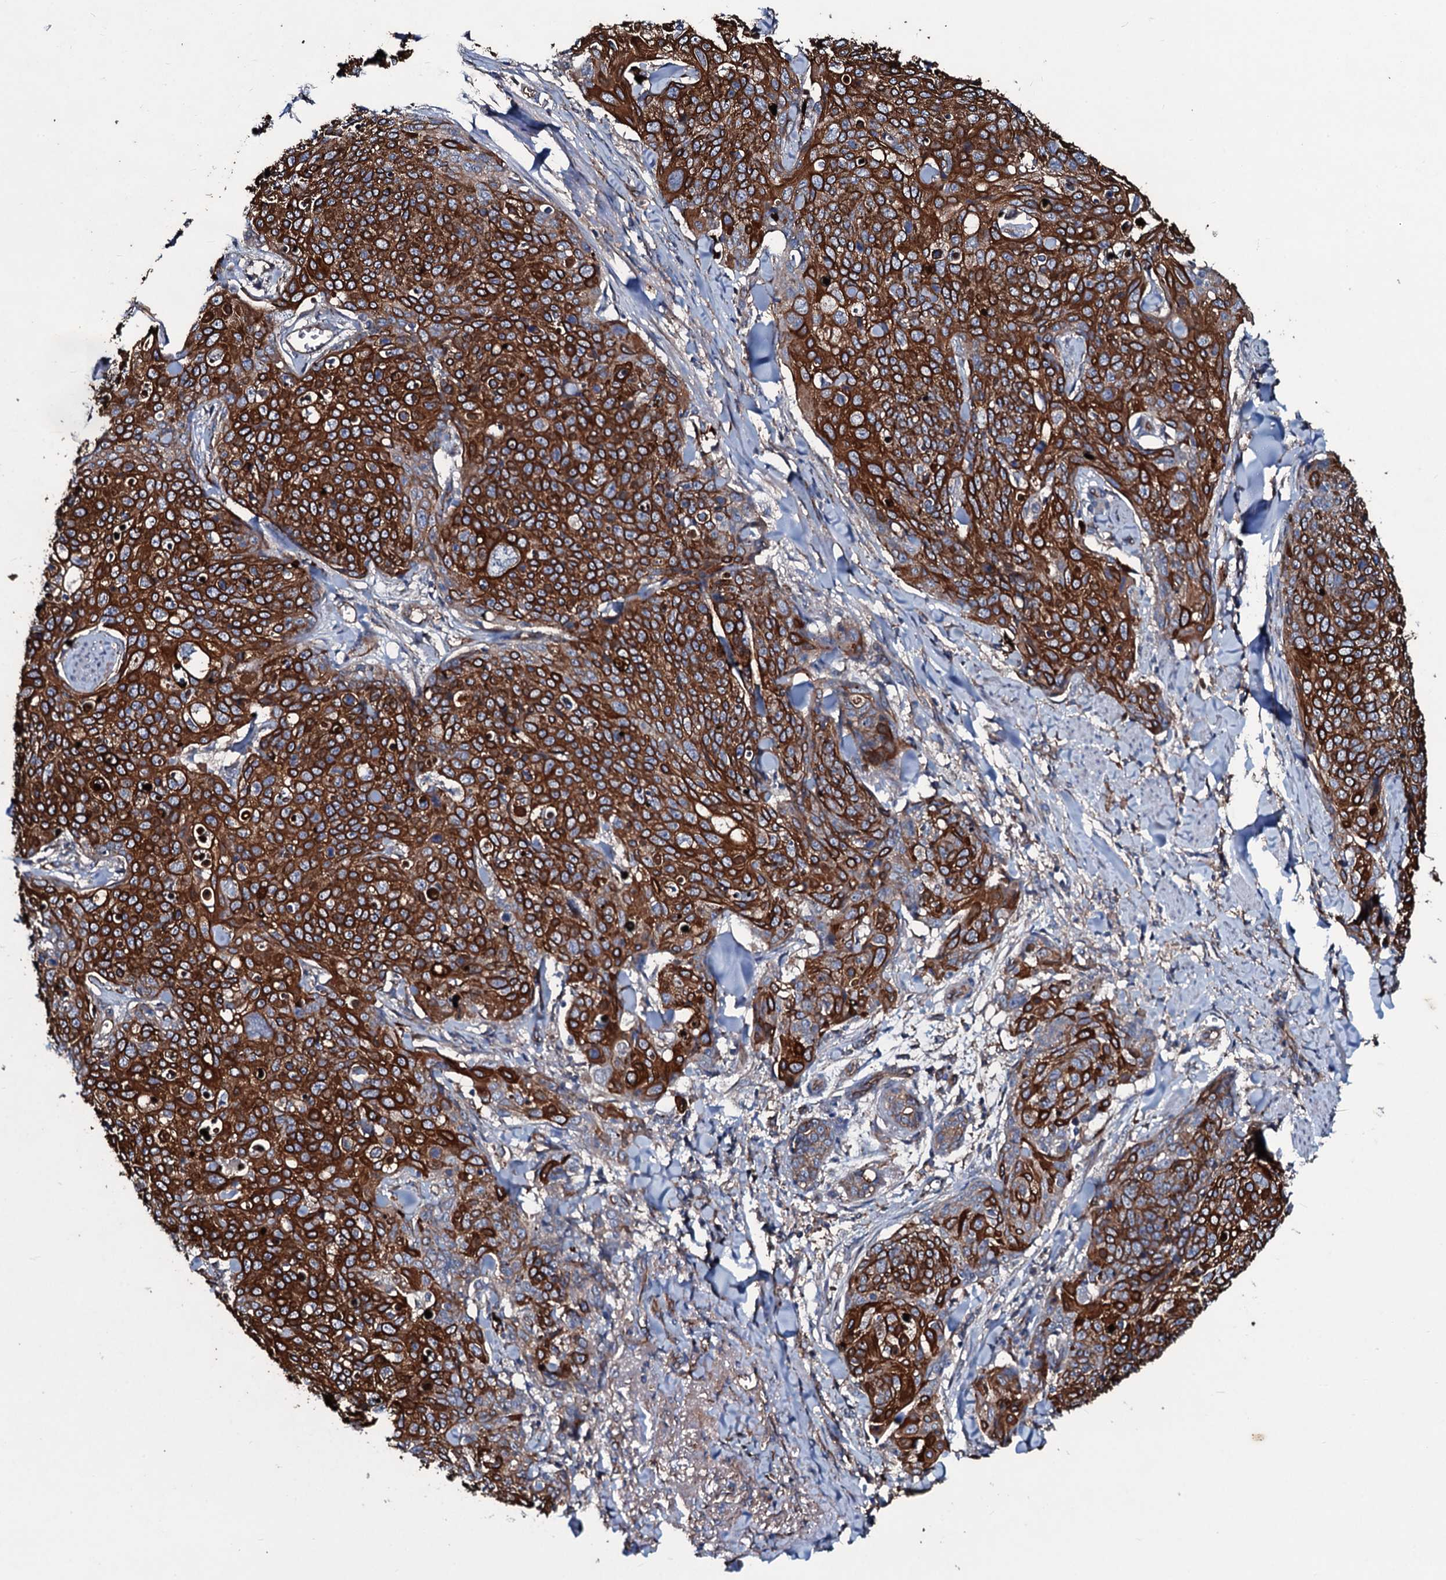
{"staining": {"intensity": "strong", "quantity": ">75%", "location": "cytoplasmic/membranous"}, "tissue": "skin cancer", "cell_type": "Tumor cells", "image_type": "cancer", "snomed": [{"axis": "morphology", "description": "Squamous cell carcinoma, NOS"}, {"axis": "topography", "description": "Skin"}, {"axis": "topography", "description": "Vulva"}], "caption": "An immunohistochemistry photomicrograph of tumor tissue is shown. Protein staining in brown highlights strong cytoplasmic/membranous positivity in squamous cell carcinoma (skin) within tumor cells. (Stains: DAB in brown, nuclei in blue, Microscopy: brightfield microscopy at high magnification).", "gene": "DMAC2", "patient": {"sex": "female", "age": 85}}